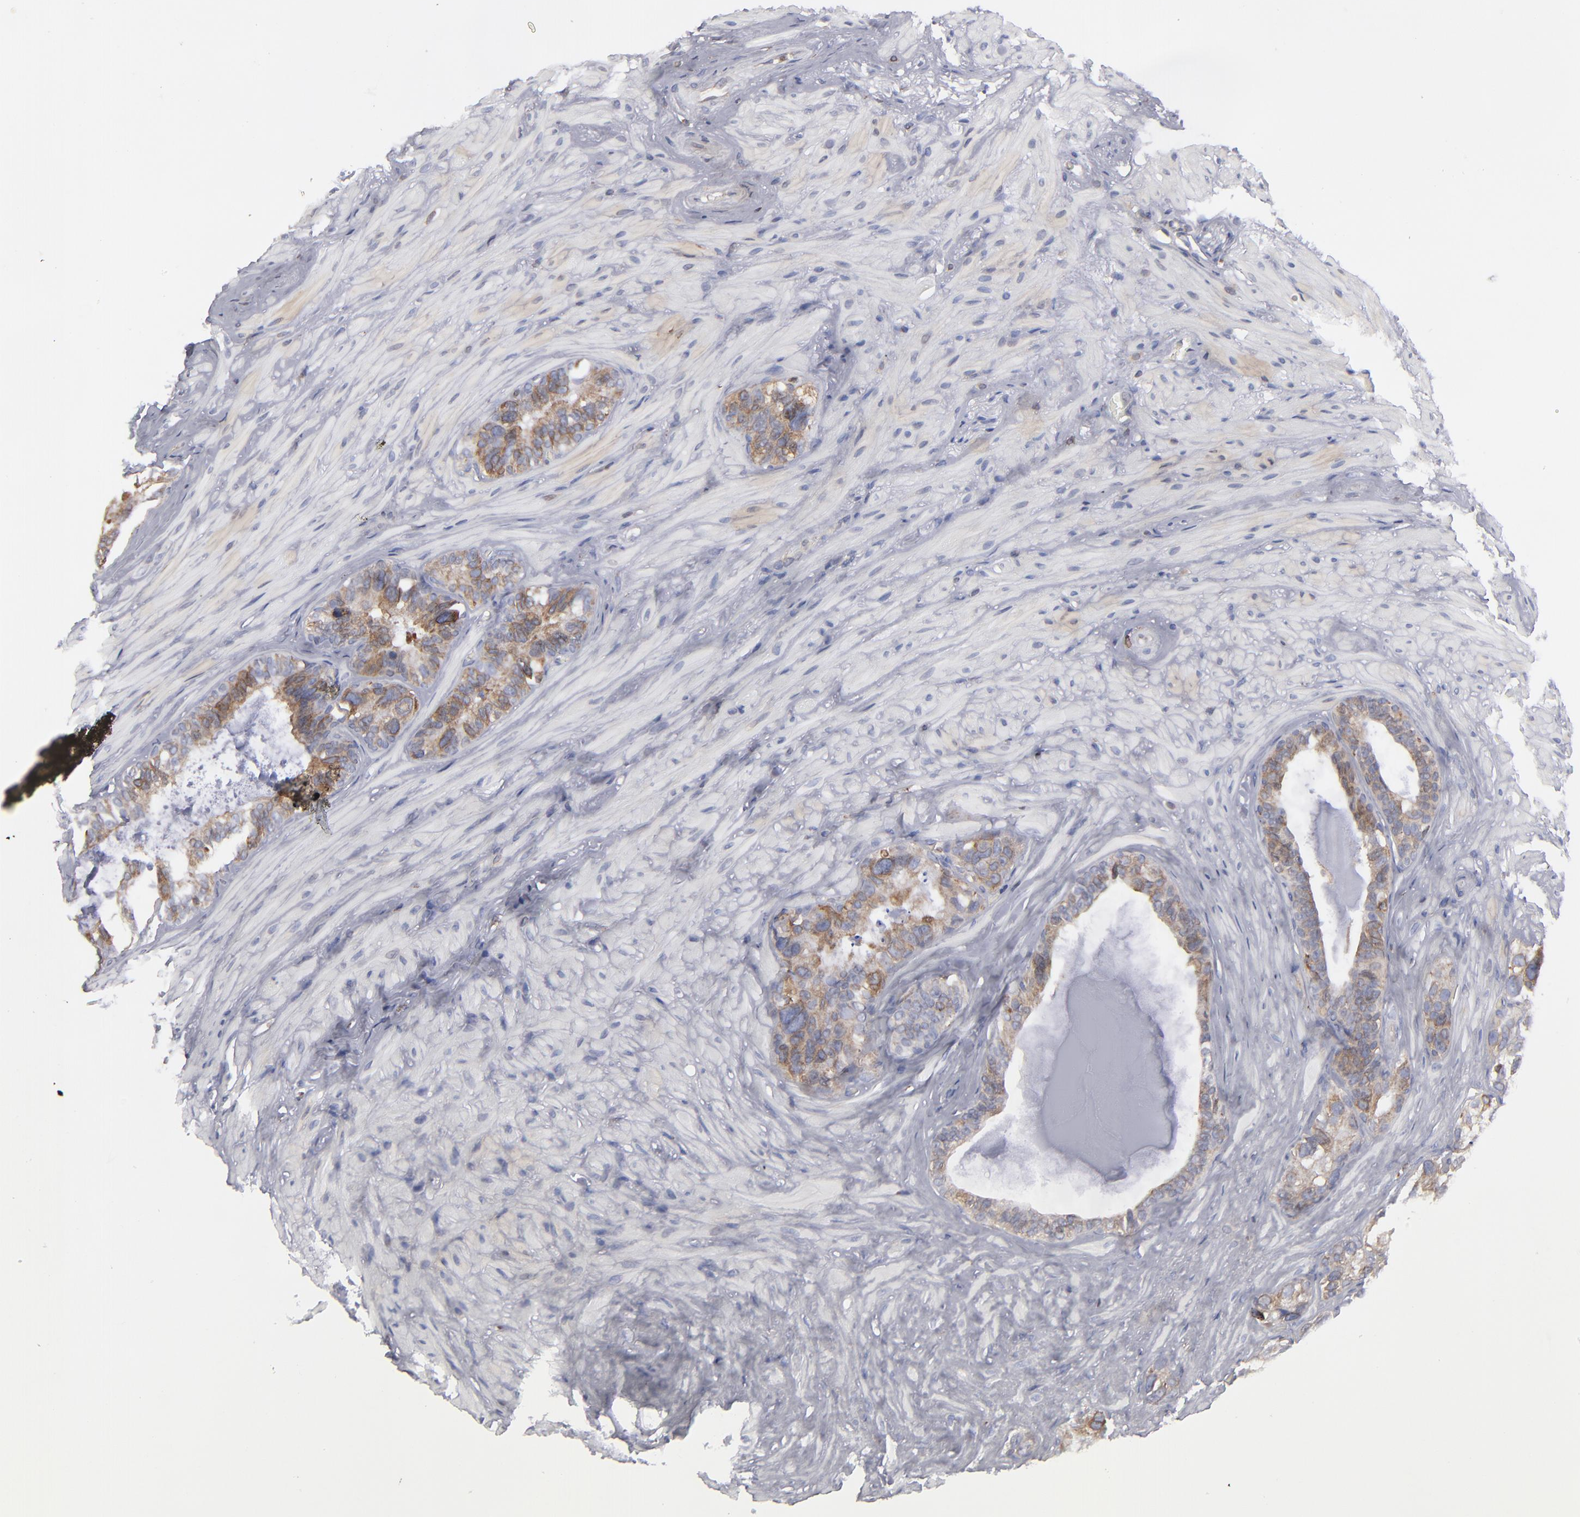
{"staining": {"intensity": "moderate", "quantity": ">75%", "location": "cytoplasmic/membranous"}, "tissue": "seminal vesicle", "cell_type": "Glandular cells", "image_type": "normal", "snomed": [{"axis": "morphology", "description": "Normal tissue, NOS"}, {"axis": "topography", "description": "Seminal veicle"}], "caption": "The photomicrograph shows immunohistochemical staining of benign seminal vesicle. There is moderate cytoplasmic/membranous expression is present in about >75% of glandular cells. The protein of interest is stained brown, and the nuclei are stained in blue (DAB IHC with brightfield microscopy, high magnification).", "gene": "TMX1", "patient": {"sex": "male", "age": 63}}